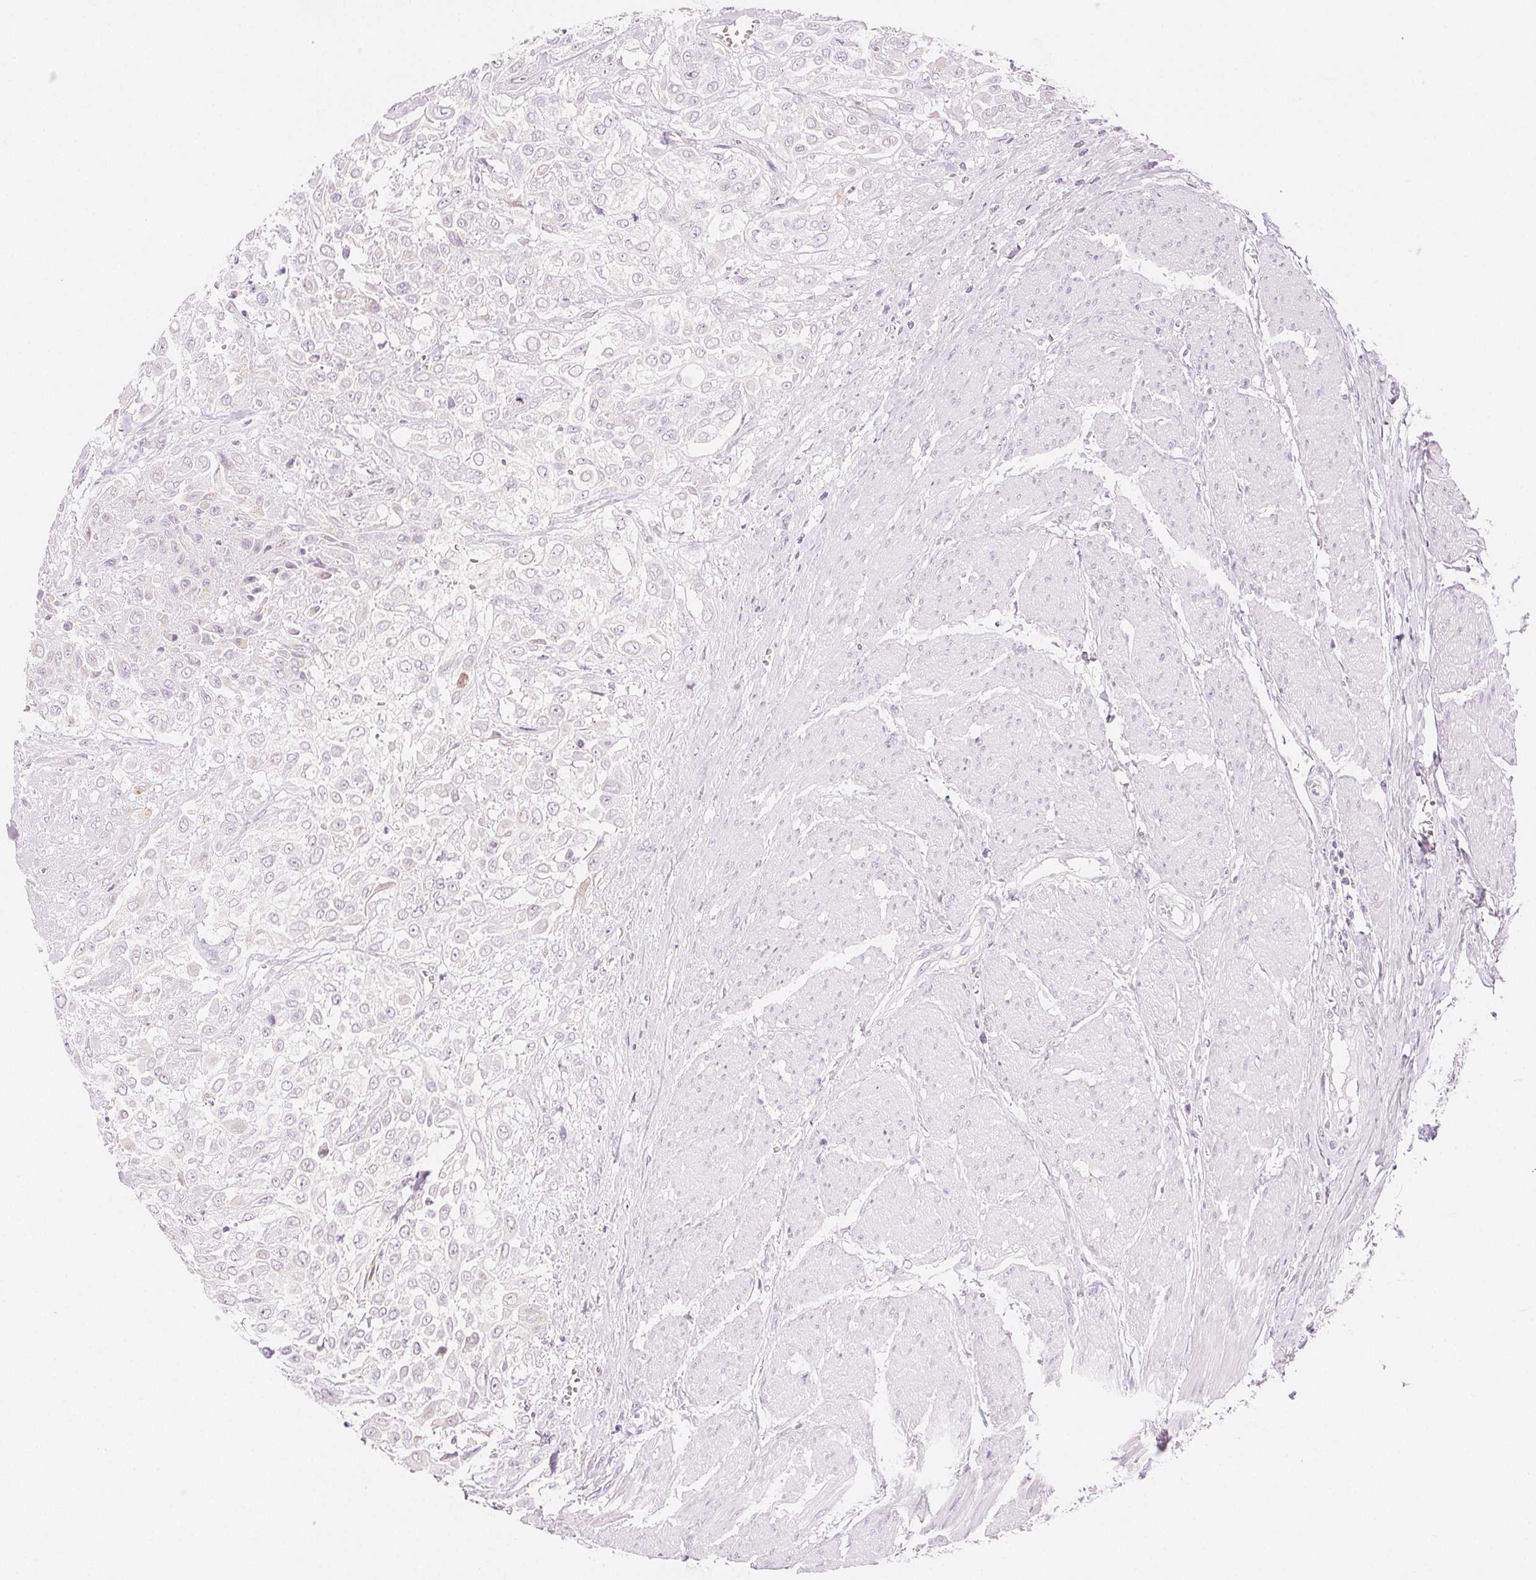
{"staining": {"intensity": "negative", "quantity": "none", "location": "none"}, "tissue": "urothelial cancer", "cell_type": "Tumor cells", "image_type": "cancer", "snomed": [{"axis": "morphology", "description": "Urothelial carcinoma, High grade"}, {"axis": "topography", "description": "Urinary bladder"}], "caption": "Immunohistochemistry of urothelial cancer shows no positivity in tumor cells. The staining is performed using DAB (3,3'-diaminobenzidine) brown chromogen with nuclei counter-stained in using hematoxylin.", "gene": "SLC5A2", "patient": {"sex": "male", "age": 57}}